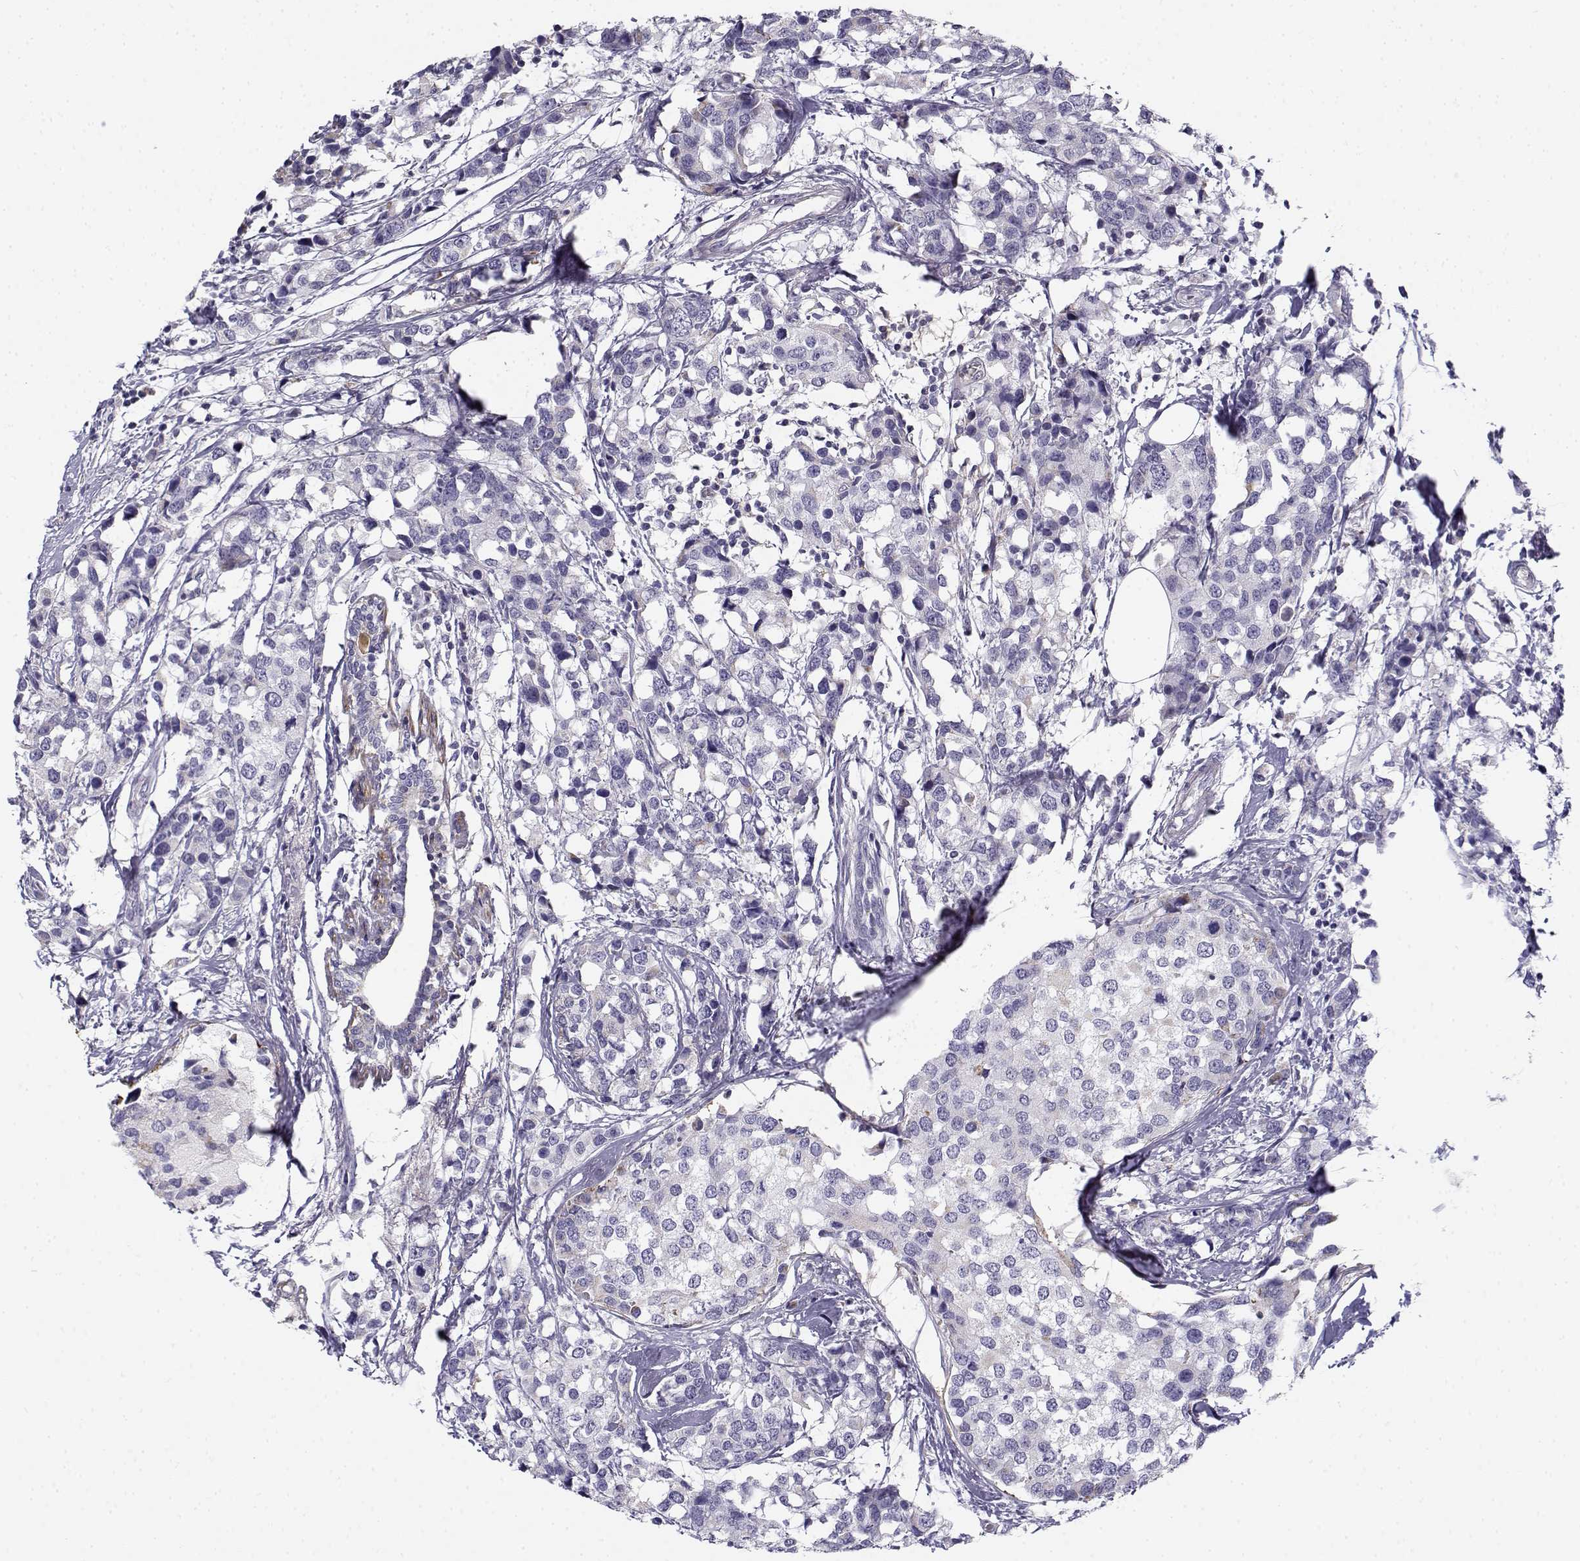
{"staining": {"intensity": "negative", "quantity": "none", "location": "none"}, "tissue": "breast cancer", "cell_type": "Tumor cells", "image_type": "cancer", "snomed": [{"axis": "morphology", "description": "Lobular carcinoma"}, {"axis": "topography", "description": "Breast"}], "caption": "Image shows no protein positivity in tumor cells of breast cancer tissue.", "gene": "CREB3L3", "patient": {"sex": "female", "age": 59}}